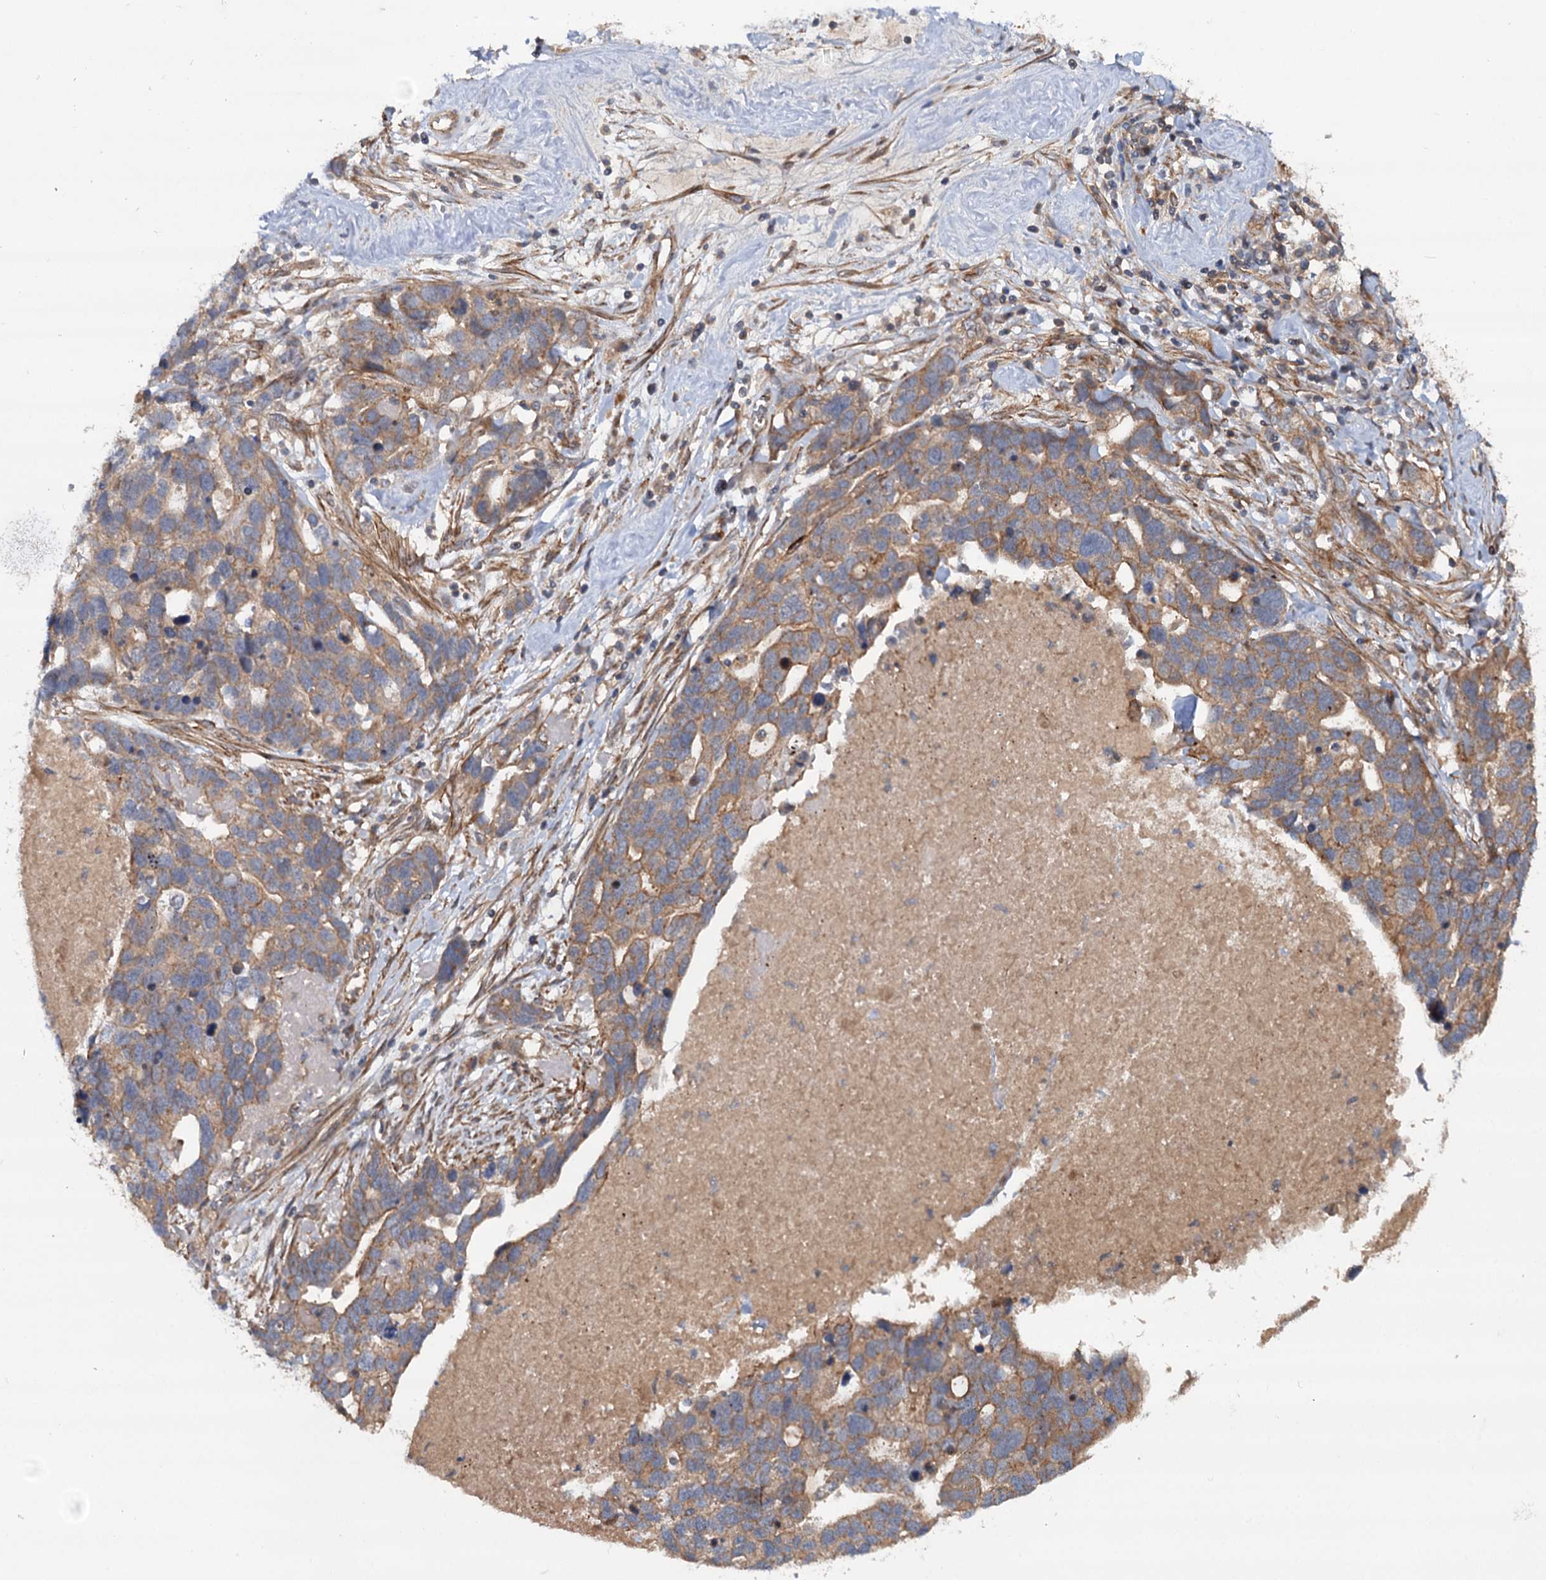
{"staining": {"intensity": "moderate", "quantity": "25%-75%", "location": "cytoplasmic/membranous"}, "tissue": "ovarian cancer", "cell_type": "Tumor cells", "image_type": "cancer", "snomed": [{"axis": "morphology", "description": "Cystadenocarcinoma, serous, NOS"}, {"axis": "topography", "description": "Ovary"}], "caption": "High-magnification brightfield microscopy of ovarian serous cystadenocarcinoma stained with DAB (brown) and counterstained with hematoxylin (blue). tumor cells exhibit moderate cytoplasmic/membranous positivity is seen in about25%-75% of cells.", "gene": "ADGRG4", "patient": {"sex": "female", "age": 54}}